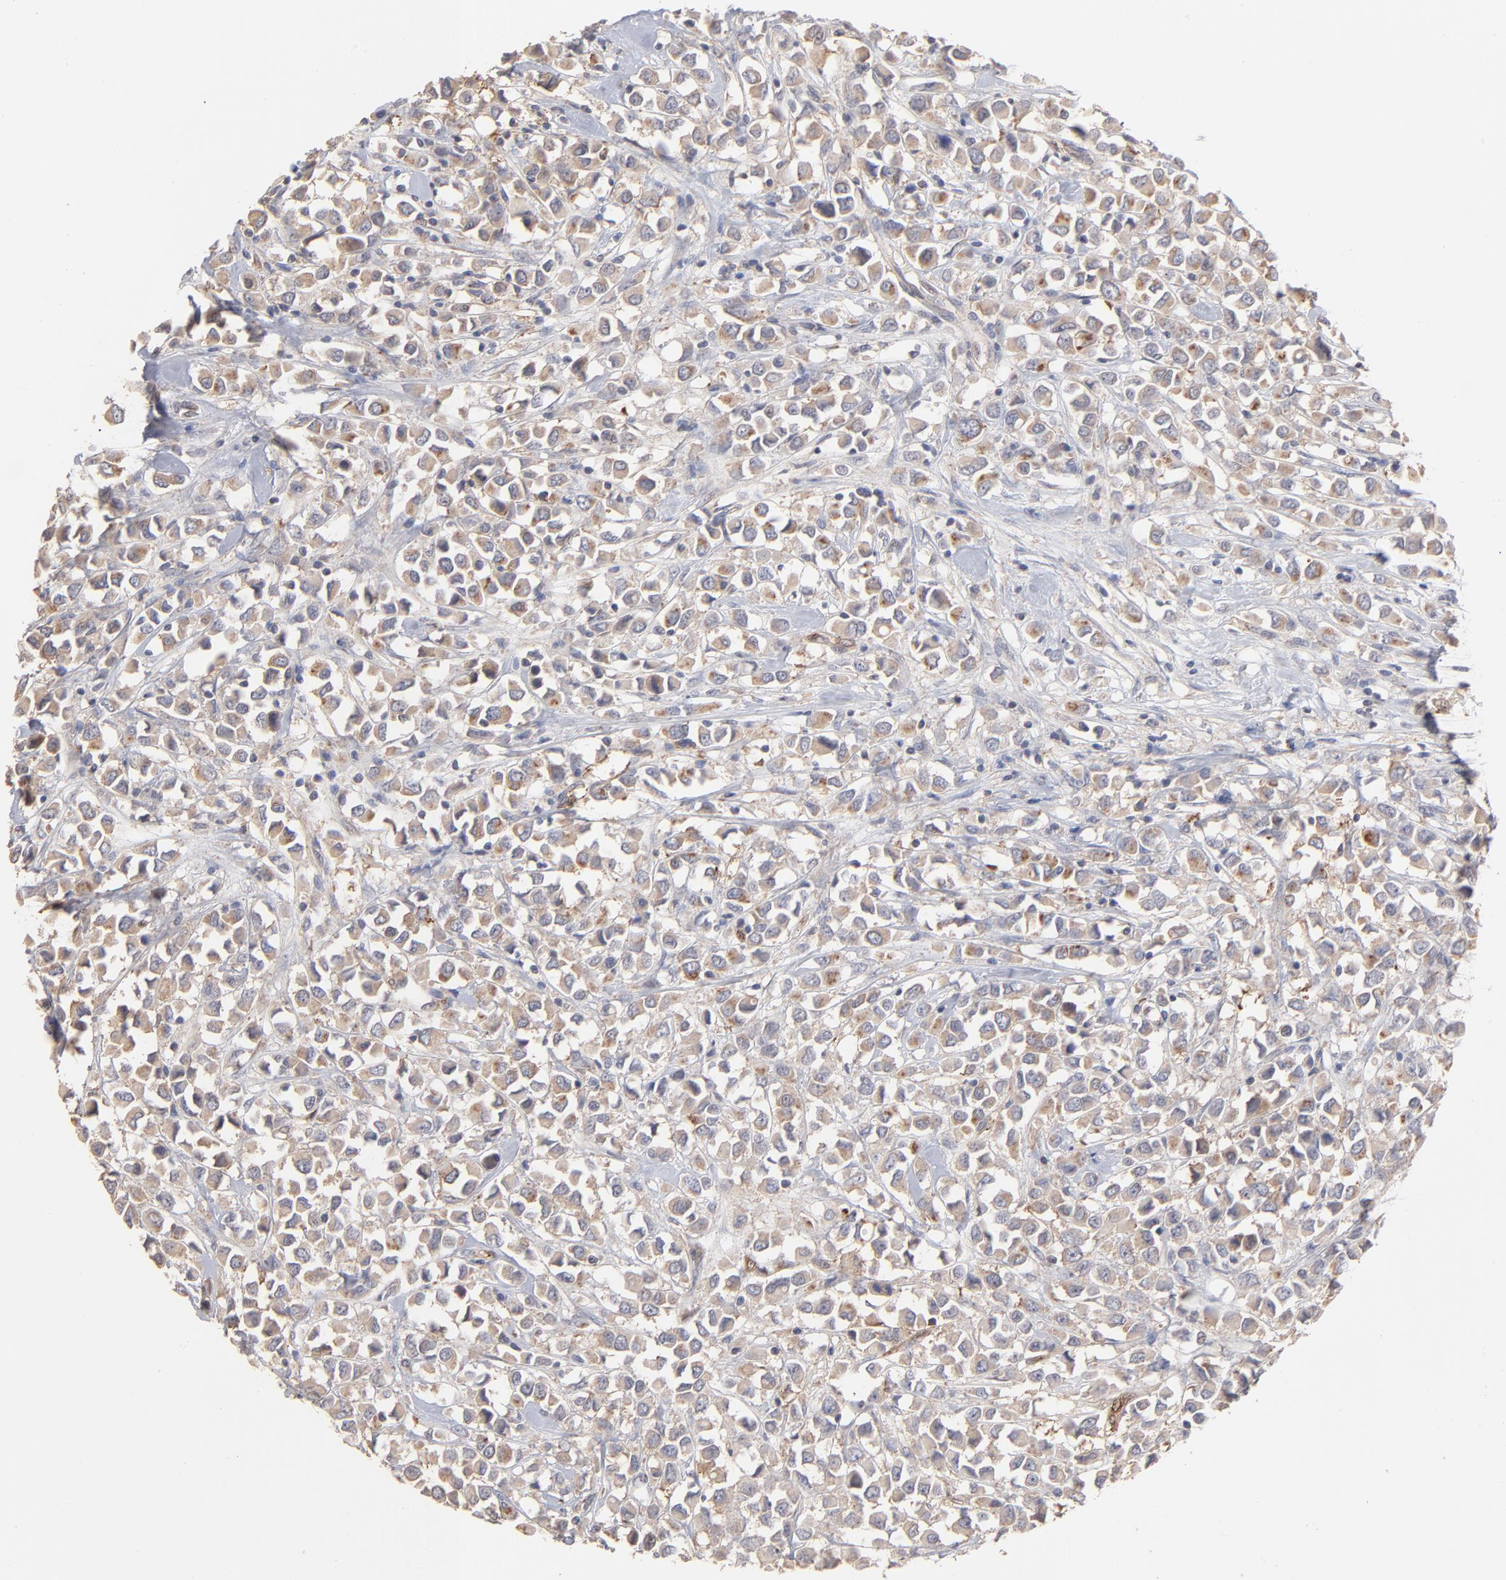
{"staining": {"intensity": "weak", "quantity": ">75%", "location": "cytoplasmic/membranous"}, "tissue": "breast cancer", "cell_type": "Tumor cells", "image_type": "cancer", "snomed": [{"axis": "morphology", "description": "Duct carcinoma"}, {"axis": "topography", "description": "Breast"}], "caption": "Breast cancer was stained to show a protein in brown. There is low levels of weak cytoplasmic/membranous staining in about >75% of tumor cells.", "gene": "IVNS1ABP", "patient": {"sex": "female", "age": 61}}